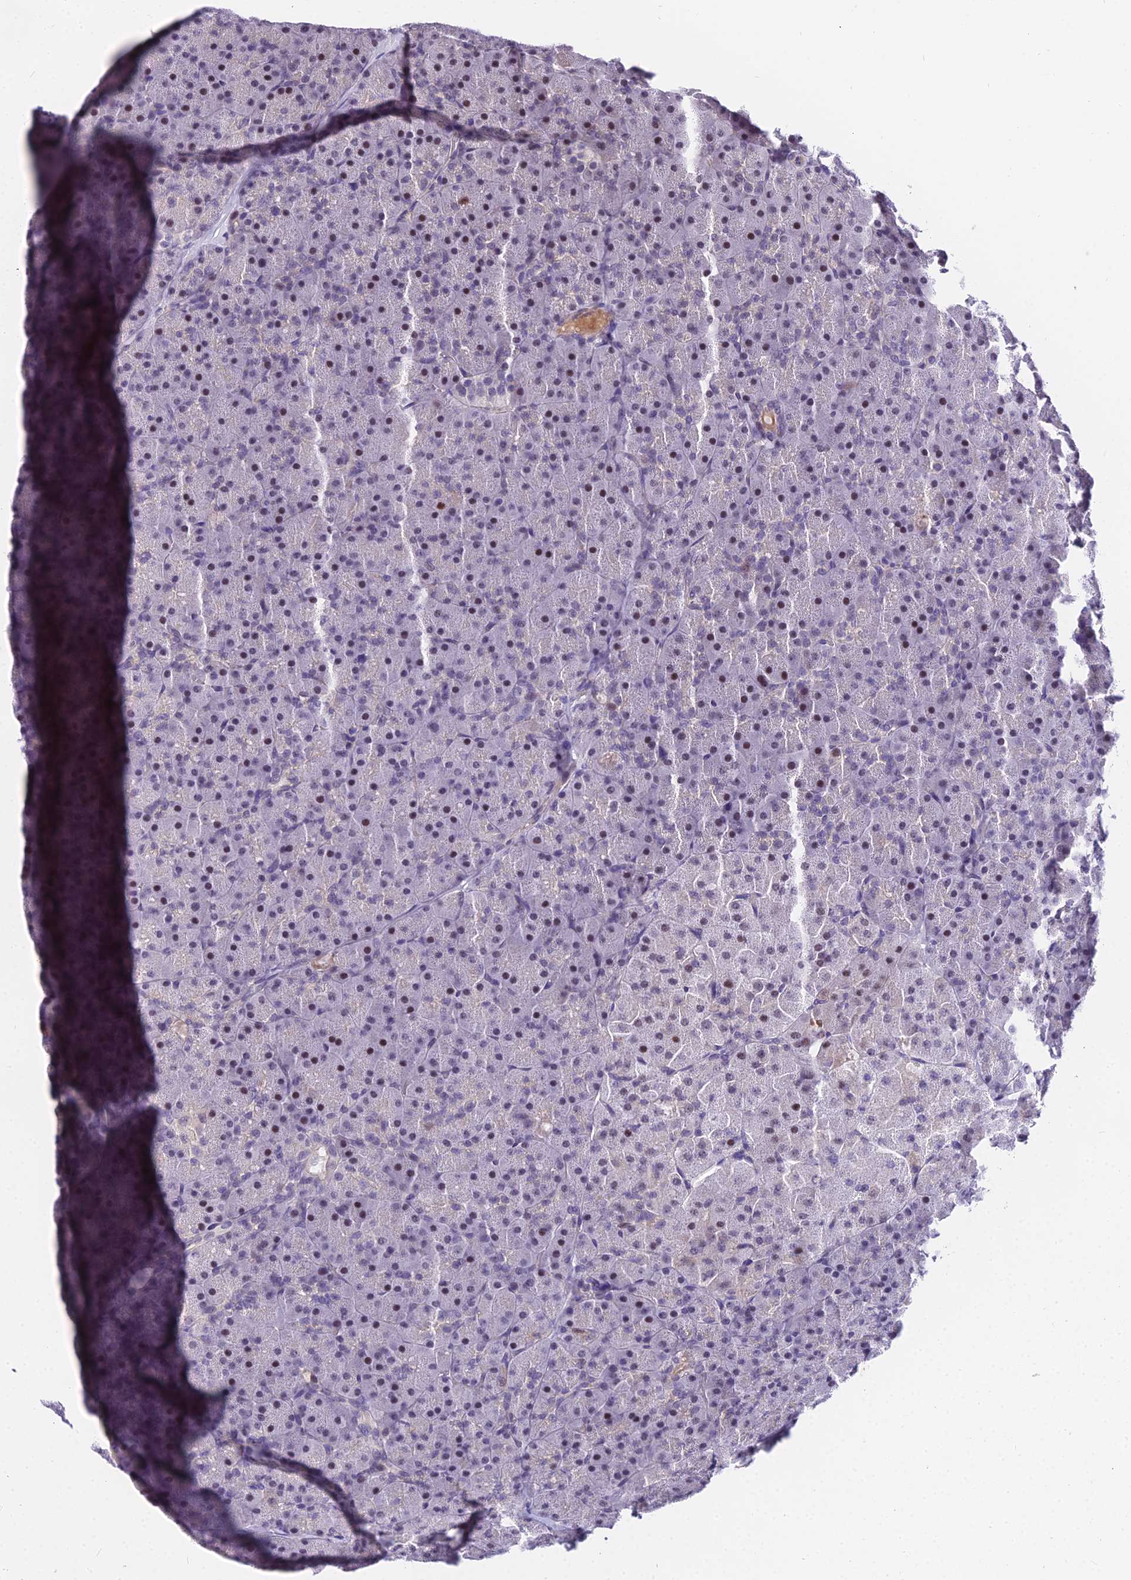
{"staining": {"intensity": "moderate", "quantity": "<25%", "location": "nuclear"}, "tissue": "pancreas", "cell_type": "Exocrine glandular cells", "image_type": "normal", "snomed": [{"axis": "morphology", "description": "Normal tissue, NOS"}, {"axis": "topography", "description": "Pancreas"}], "caption": "IHC image of normal pancreas stained for a protein (brown), which demonstrates low levels of moderate nuclear expression in approximately <25% of exocrine glandular cells.", "gene": "TRIML2", "patient": {"sex": "male", "age": 36}}